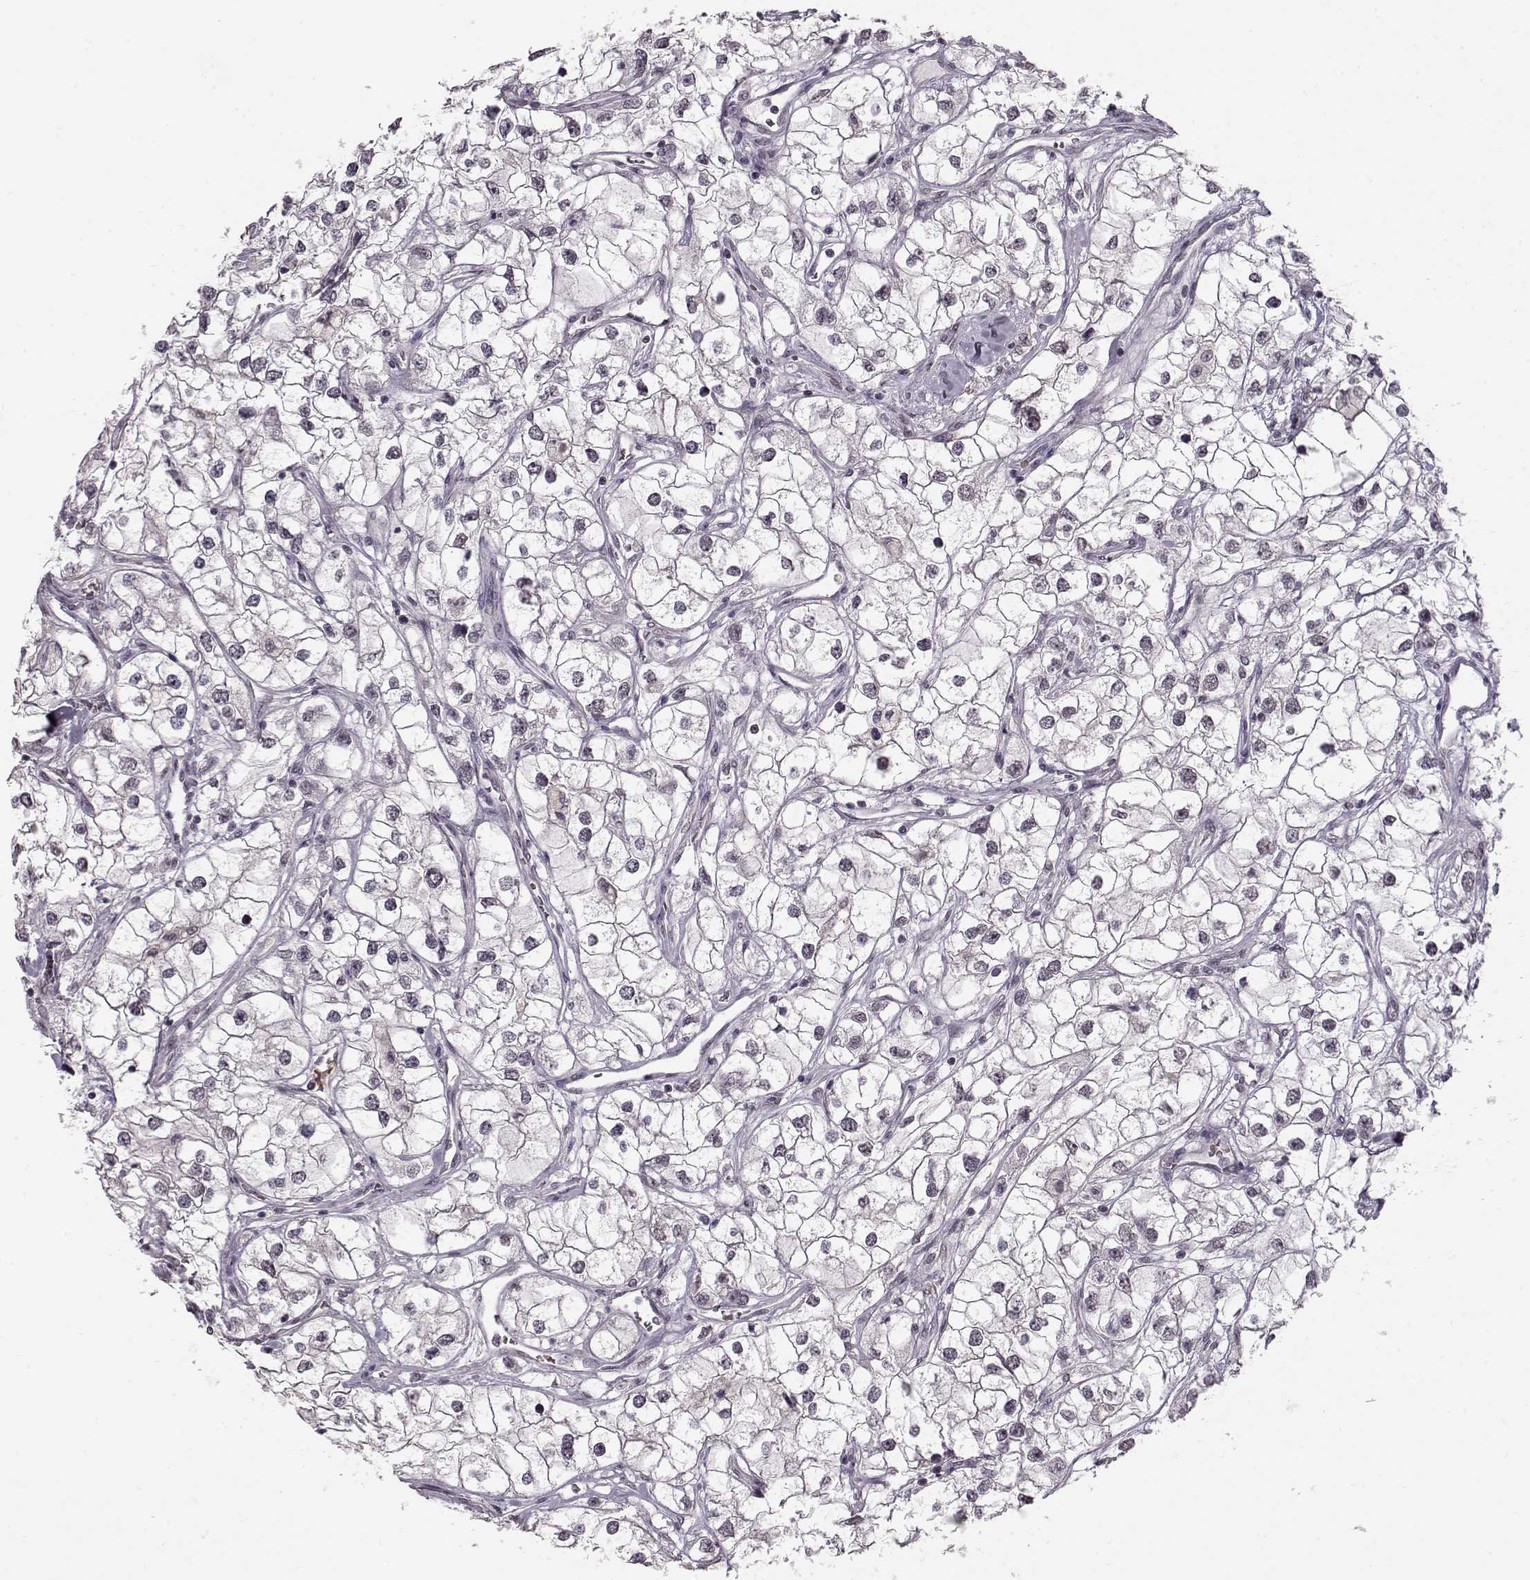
{"staining": {"intensity": "negative", "quantity": "none", "location": "none"}, "tissue": "renal cancer", "cell_type": "Tumor cells", "image_type": "cancer", "snomed": [{"axis": "morphology", "description": "Adenocarcinoma, NOS"}, {"axis": "topography", "description": "Kidney"}], "caption": "This micrograph is of renal cancer stained with immunohistochemistry (IHC) to label a protein in brown with the nuclei are counter-stained blue. There is no expression in tumor cells. (DAB (3,3'-diaminobenzidine) IHC with hematoxylin counter stain).", "gene": "PCP4", "patient": {"sex": "male", "age": 59}}